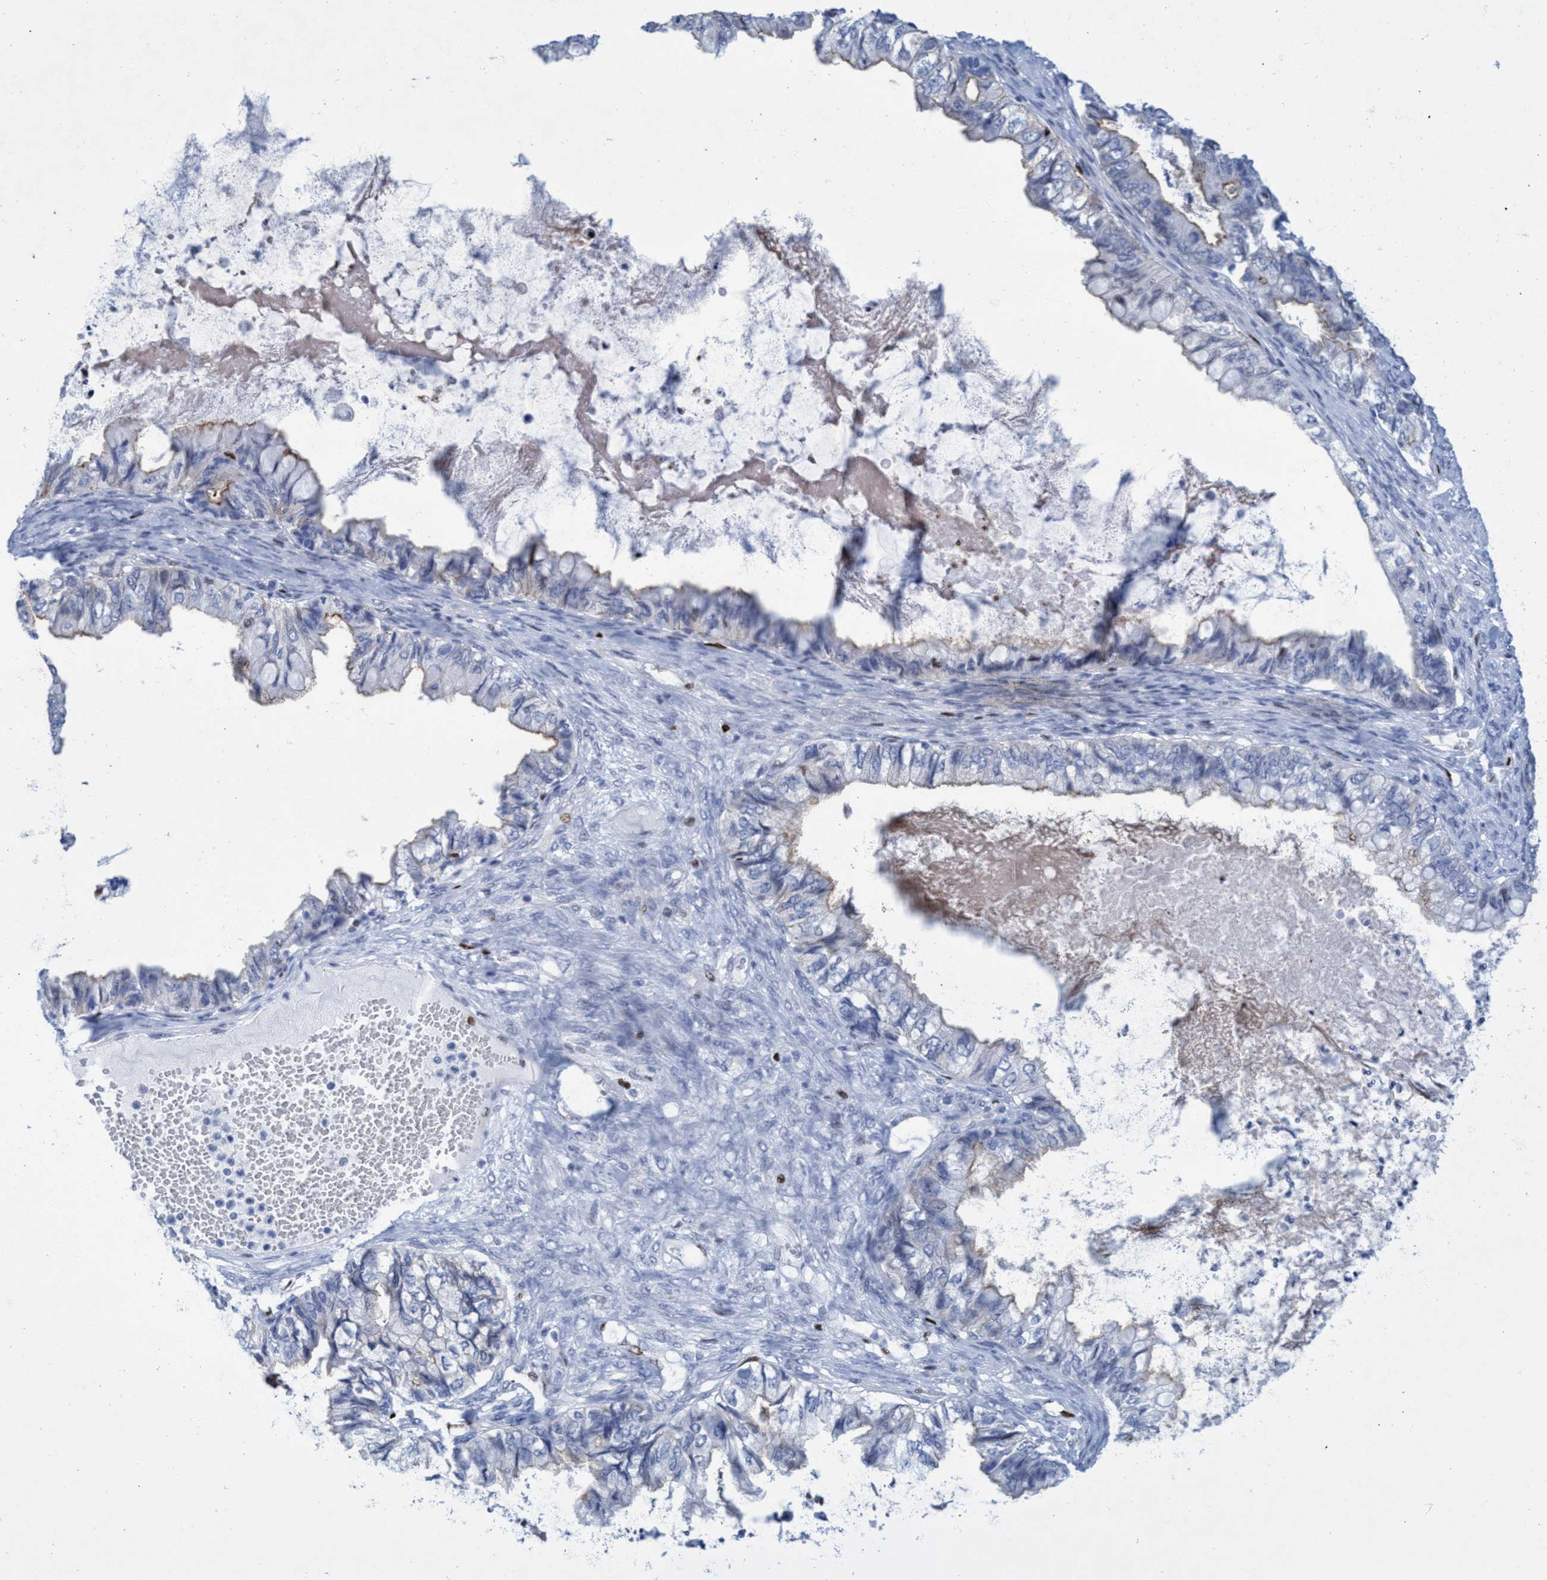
{"staining": {"intensity": "weak", "quantity": "25%-75%", "location": "cytoplasmic/membranous"}, "tissue": "ovarian cancer", "cell_type": "Tumor cells", "image_type": "cancer", "snomed": [{"axis": "morphology", "description": "Cystadenocarcinoma, mucinous, NOS"}, {"axis": "topography", "description": "Ovary"}], "caption": "An image of human mucinous cystadenocarcinoma (ovarian) stained for a protein reveals weak cytoplasmic/membranous brown staining in tumor cells.", "gene": "R3HCC1", "patient": {"sex": "female", "age": 80}}